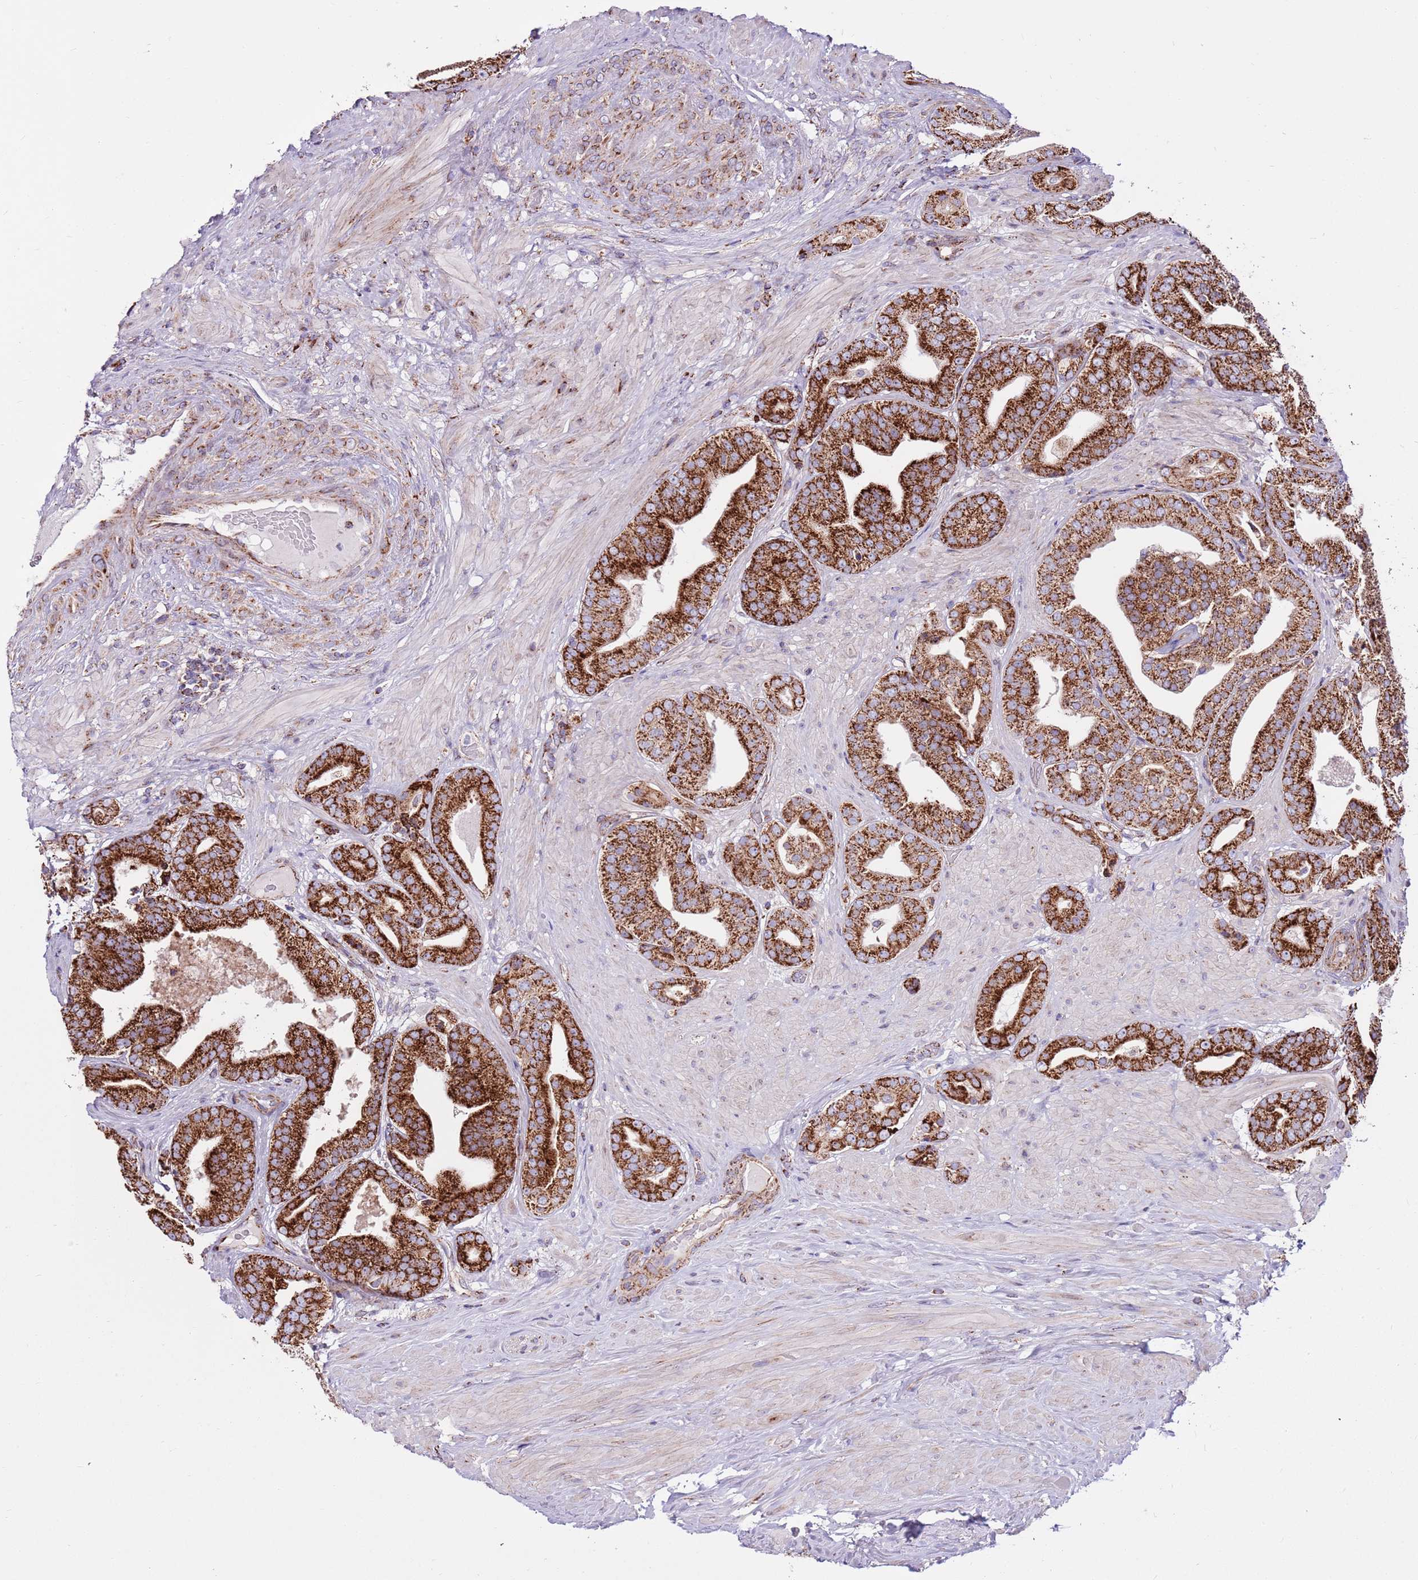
{"staining": {"intensity": "strong", "quantity": ">75%", "location": "cytoplasmic/membranous"}, "tissue": "prostate cancer", "cell_type": "Tumor cells", "image_type": "cancer", "snomed": [{"axis": "morphology", "description": "Adenocarcinoma, High grade"}, {"axis": "topography", "description": "Prostate"}], "caption": "IHC (DAB (3,3'-diaminobenzidine)) staining of prostate adenocarcinoma (high-grade) exhibits strong cytoplasmic/membranous protein staining in approximately >75% of tumor cells. The staining is performed using DAB brown chromogen to label protein expression. The nuclei are counter-stained blue using hematoxylin.", "gene": "HECTD4", "patient": {"sex": "male", "age": 63}}